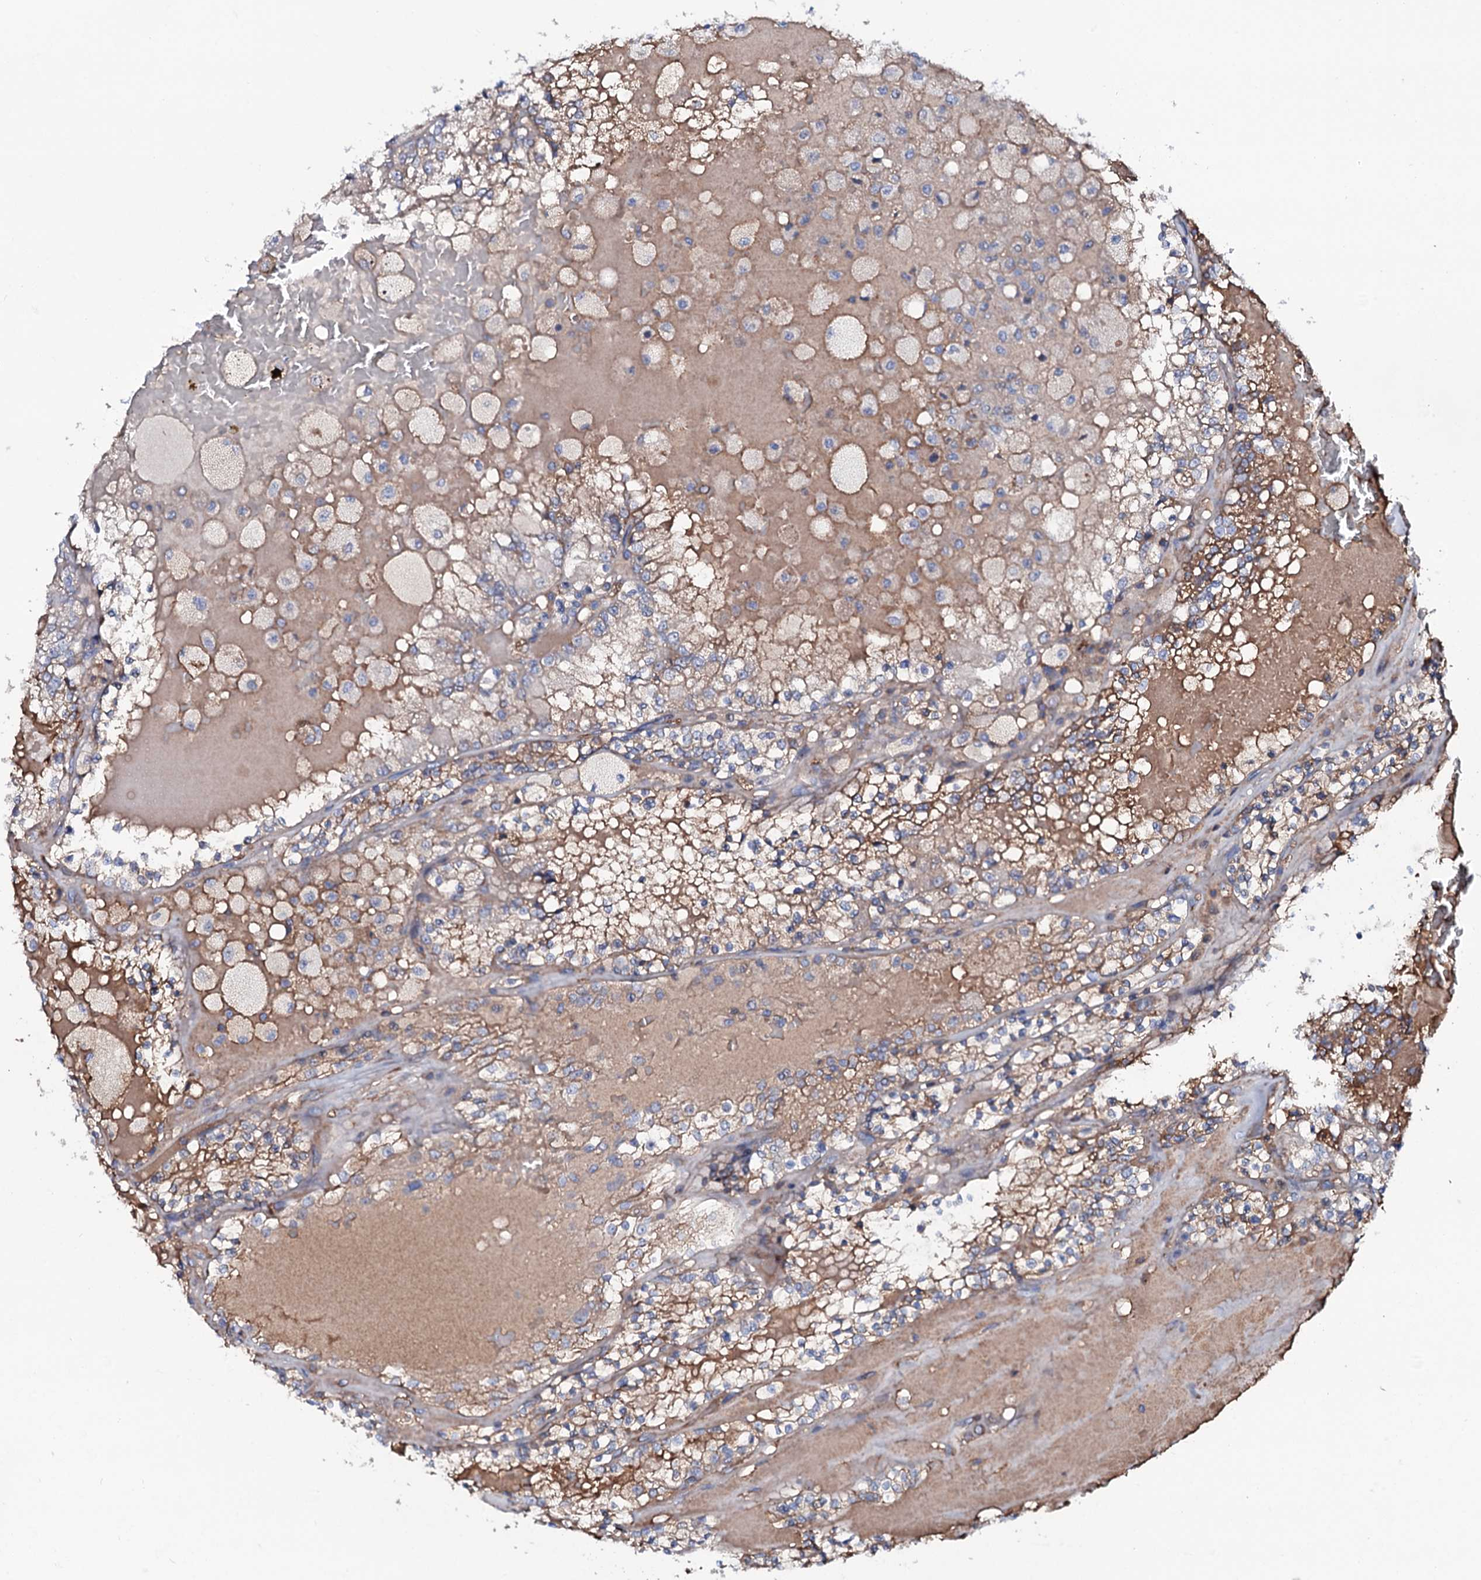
{"staining": {"intensity": "weak", "quantity": "25%-75%", "location": "cytoplasmic/membranous"}, "tissue": "renal cancer", "cell_type": "Tumor cells", "image_type": "cancer", "snomed": [{"axis": "morphology", "description": "Adenocarcinoma, NOS"}, {"axis": "topography", "description": "Kidney"}], "caption": "A low amount of weak cytoplasmic/membranous expression is present in approximately 25%-75% of tumor cells in adenocarcinoma (renal) tissue. (Stains: DAB in brown, nuclei in blue, Microscopy: brightfield microscopy at high magnification).", "gene": "PPP1R3D", "patient": {"sex": "female", "age": 56}}